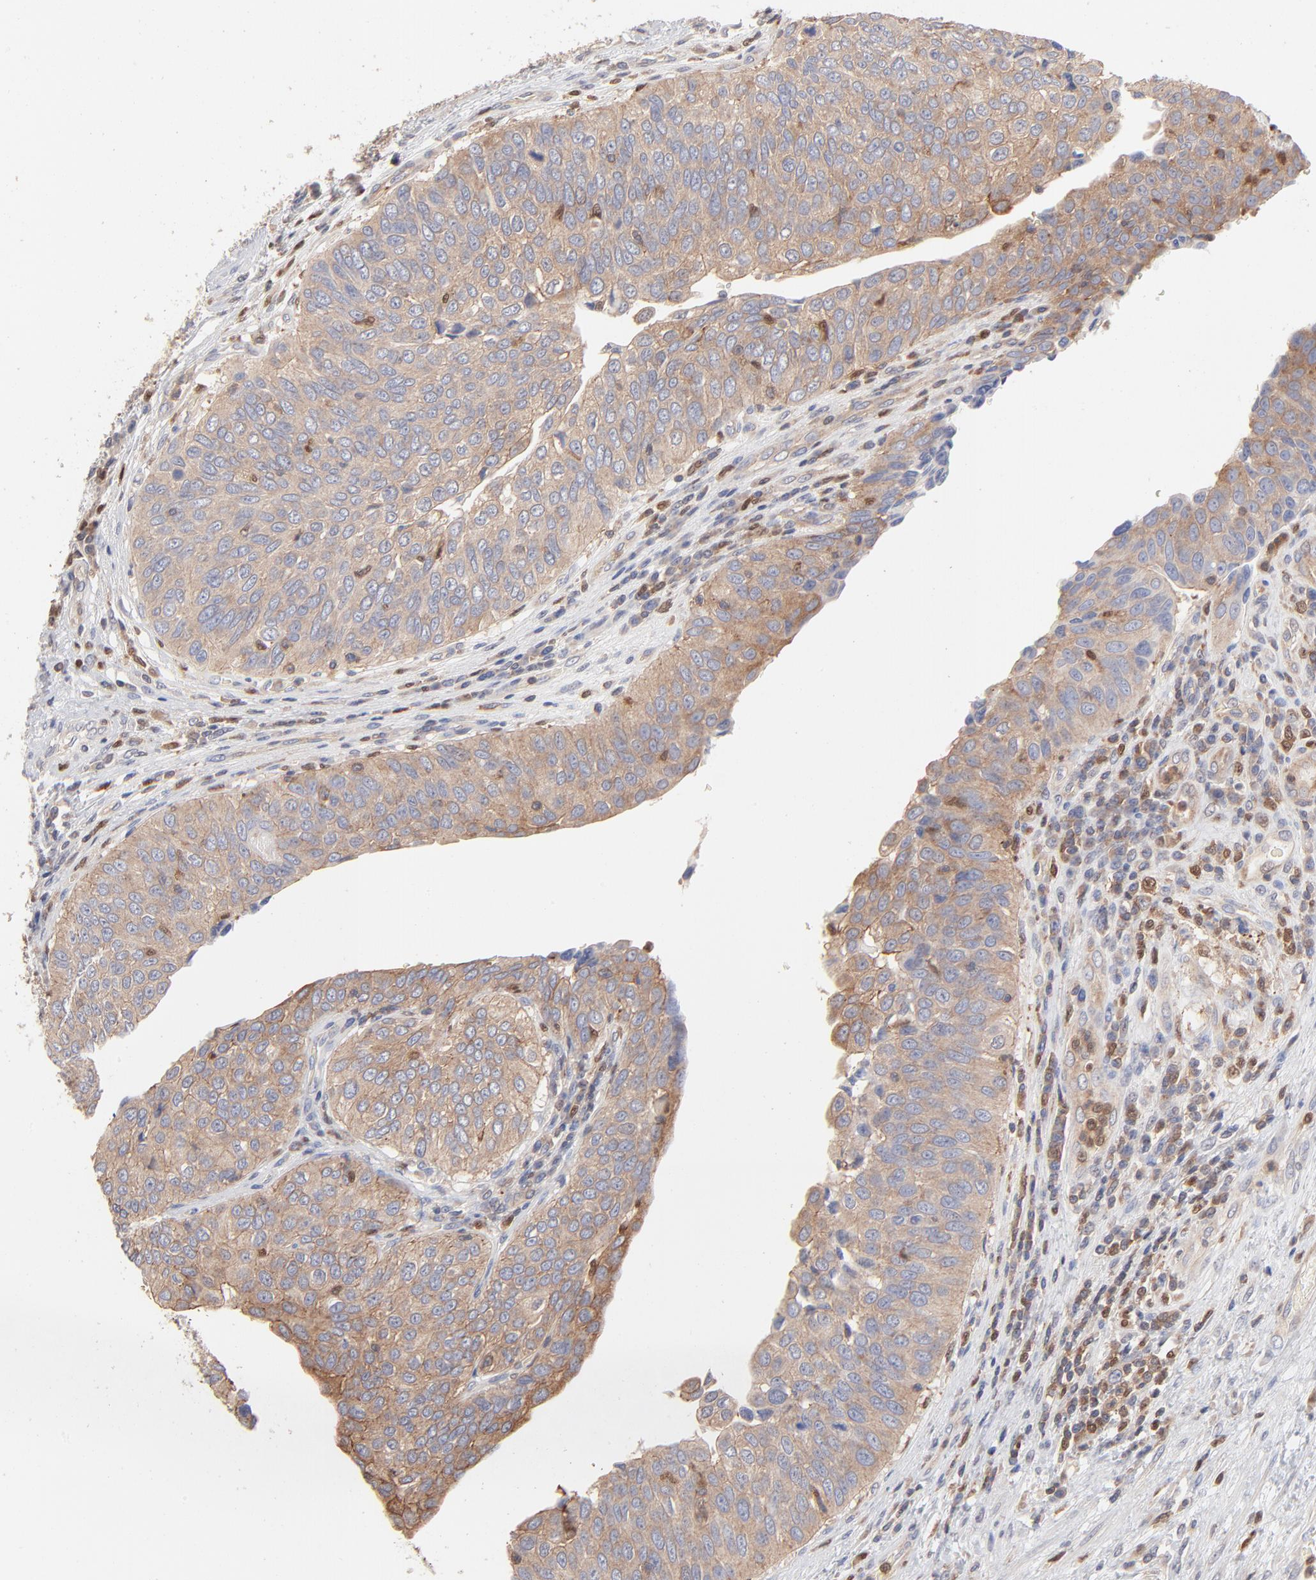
{"staining": {"intensity": "weak", "quantity": ">75%", "location": "cytoplasmic/membranous"}, "tissue": "urothelial cancer", "cell_type": "Tumor cells", "image_type": "cancer", "snomed": [{"axis": "morphology", "description": "Urothelial carcinoma, High grade"}, {"axis": "topography", "description": "Urinary bladder"}], "caption": "Weak cytoplasmic/membranous positivity for a protein is seen in approximately >75% of tumor cells of urothelial cancer using IHC.", "gene": "ARHGEF6", "patient": {"sex": "male", "age": 50}}